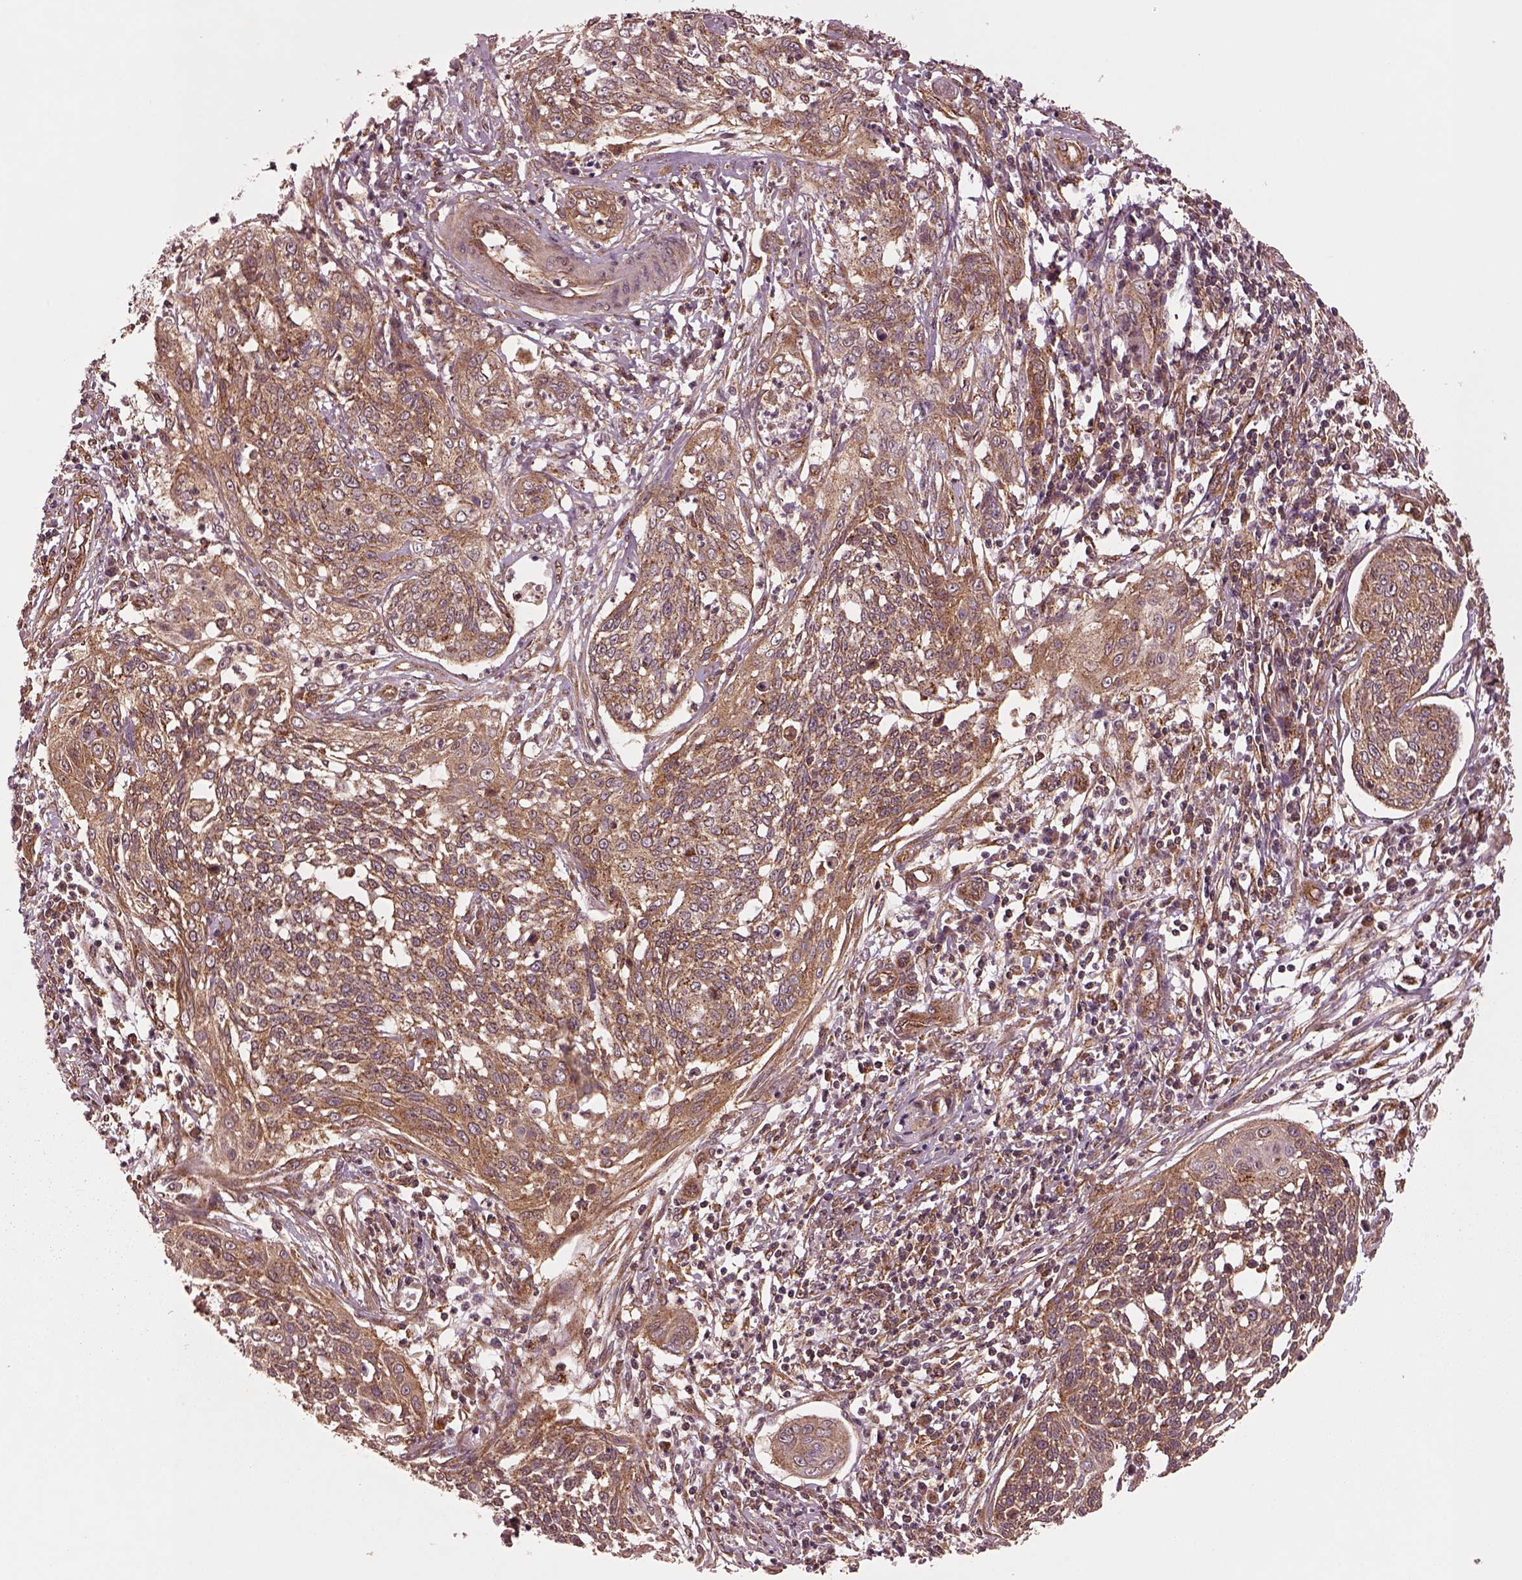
{"staining": {"intensity": "moderate", "quantity": "25%-75%", "location": "cytoplasmic/membranous"}, "tissue": "cervical cancer", "cell_type": "Tumor cells", "image_type": "cancer", "snomed": [{"axis": "morphology", "description": "Squamous cell carcinoma, NOS"}, {"axis": "topography", "description": "Cervix"}], "caption": "The image demonstrates immunohistochemical staining of cervical cancer (squamous cell carcinoma). There is moderate cytoplasmic/membranous positivity is identified in approximately 25%-75% of tumor cells.", "gene": "WASHC2A", "patient": {"sex": "female", "age": 34}}